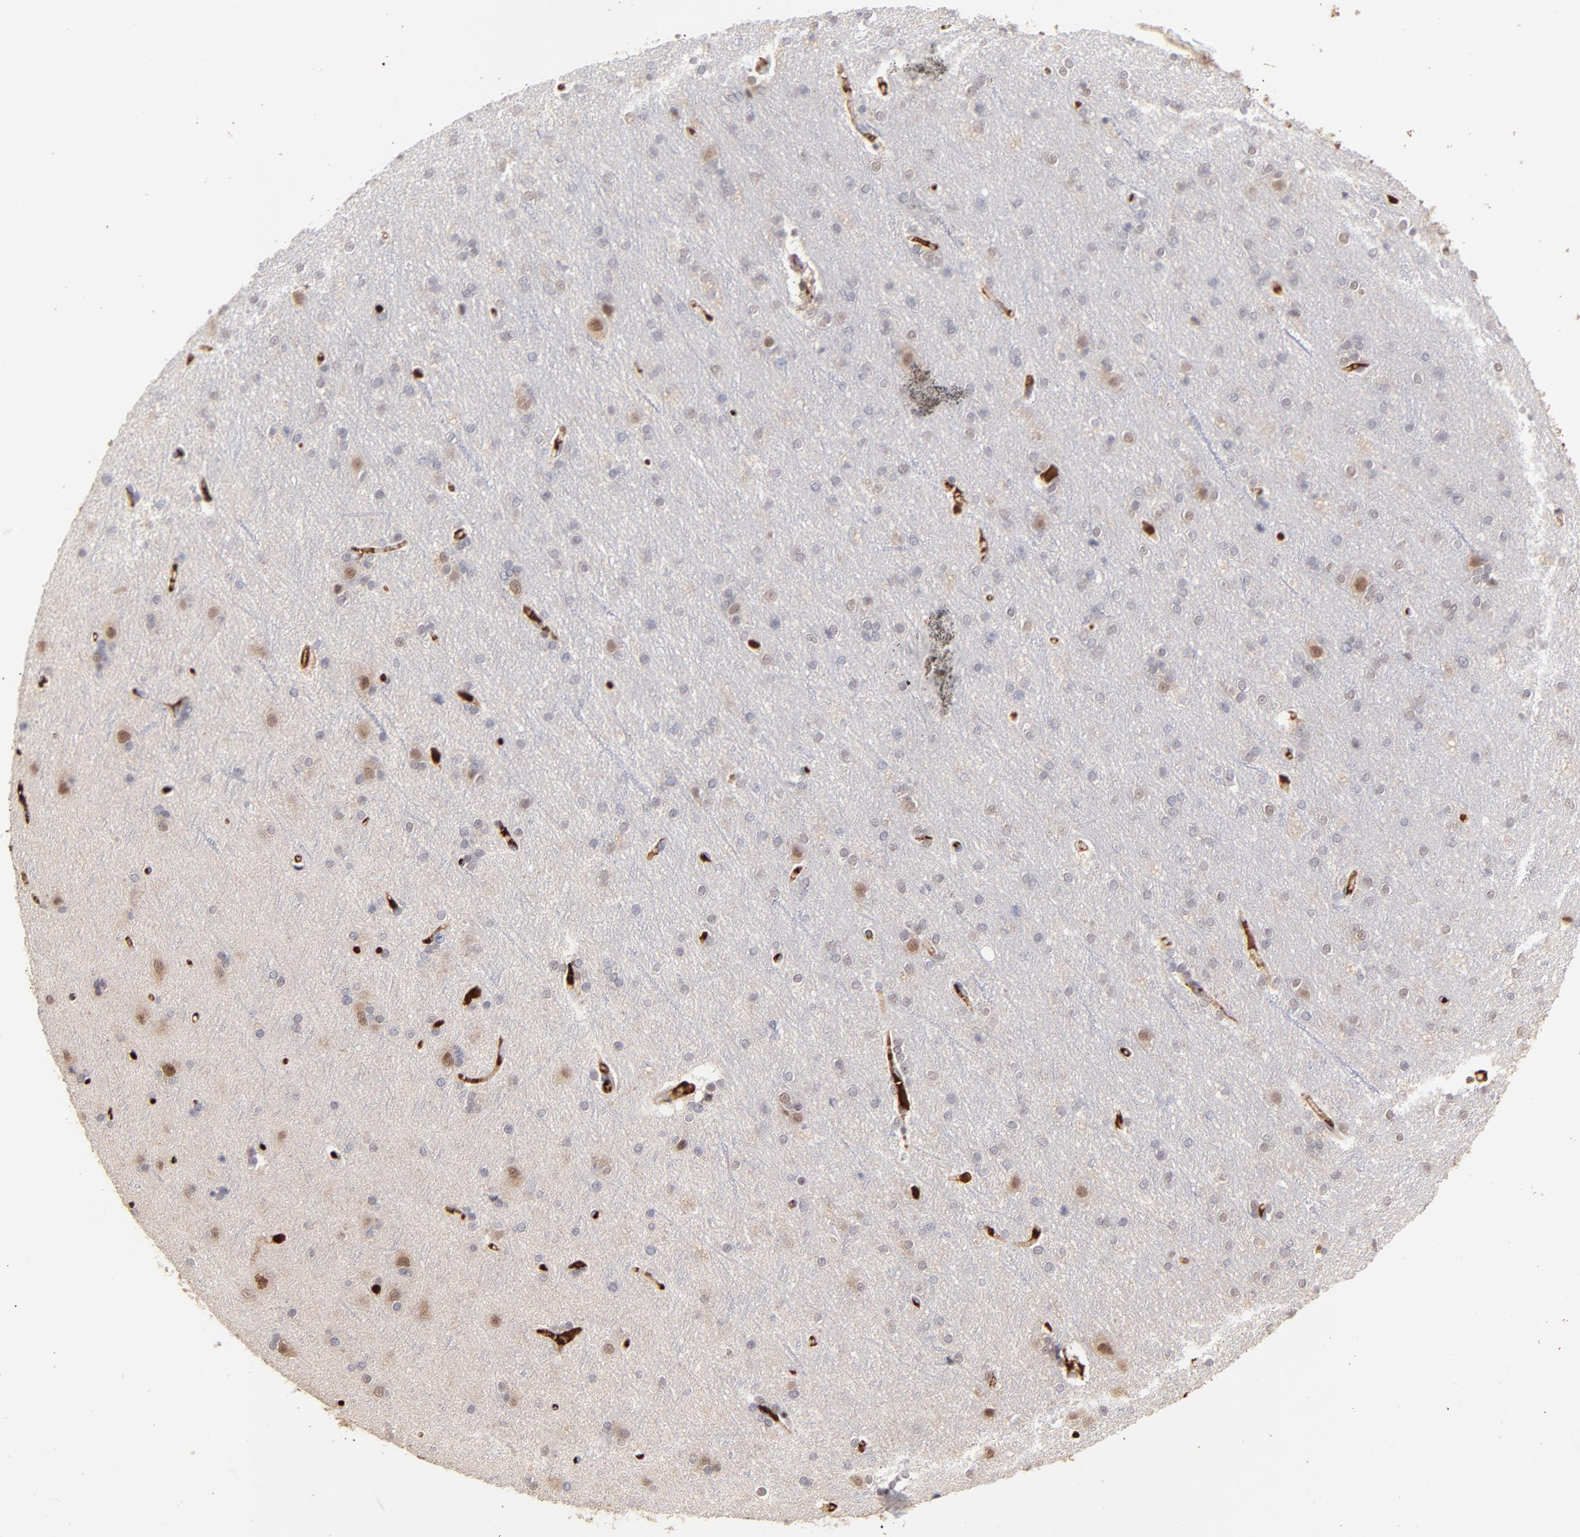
{"staining": {"intensity": "negative", "quantity": "none", "location": "none"}, "tissue": "cerebral cortex", "cell_type": "Endothelial cells", "image_type": "normal", "snomed": [{"axis": "morphology", "description": "Normal tissue, NOS"}, {"axis": "topography", "description": "Cerebral cortex"}], "caption": "The histopathology image shows no significant expression in endothelial cells of cerebral cortex. (IHC, brightfield microscopy, high magnification).", "gene": "PSMD14", "patient": {"sex": "female", "age": 54}}